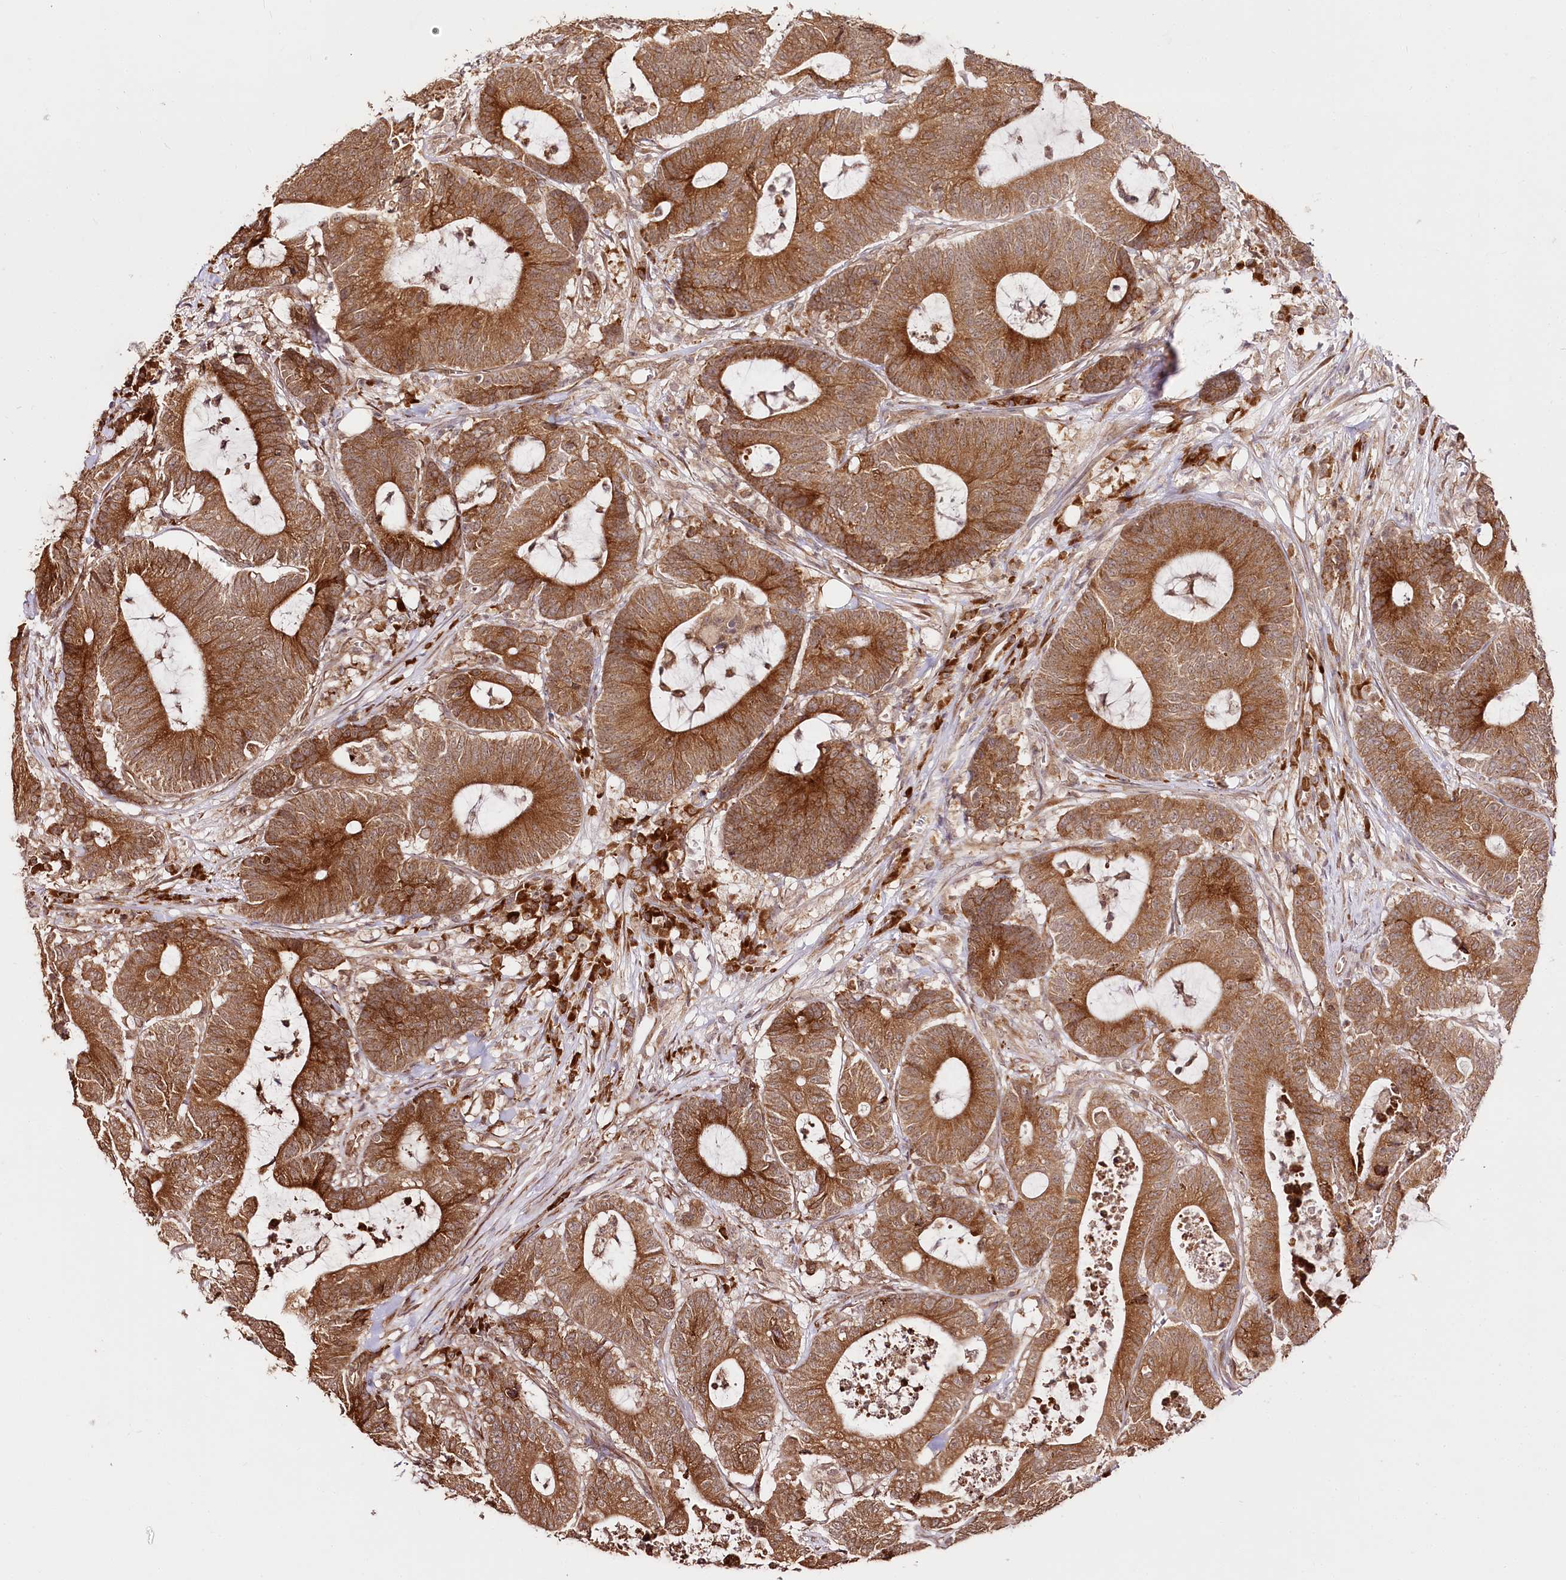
{"staining": {"intensity": "strong", "quantity": ">75%", "location": "cytoplasmic/membranous"}, "tissue": "colorectal cancer", "cell_type": "Tumor cells", "image_type": "cancer", "snomed": [{"axis": "morphology", "description": "Adenocarcinoma, NOS"}, {"axis": "topography", "description": "Colon"}], "caption": "Protein expression analysis of human adenocarcinoma (colorectal) reveals strong cytoplasmic/membranous expression in approximately >75% of tumor cells.", "gene": "ENSG00000144785", "patient": {"sex": "female", "age": 84}}